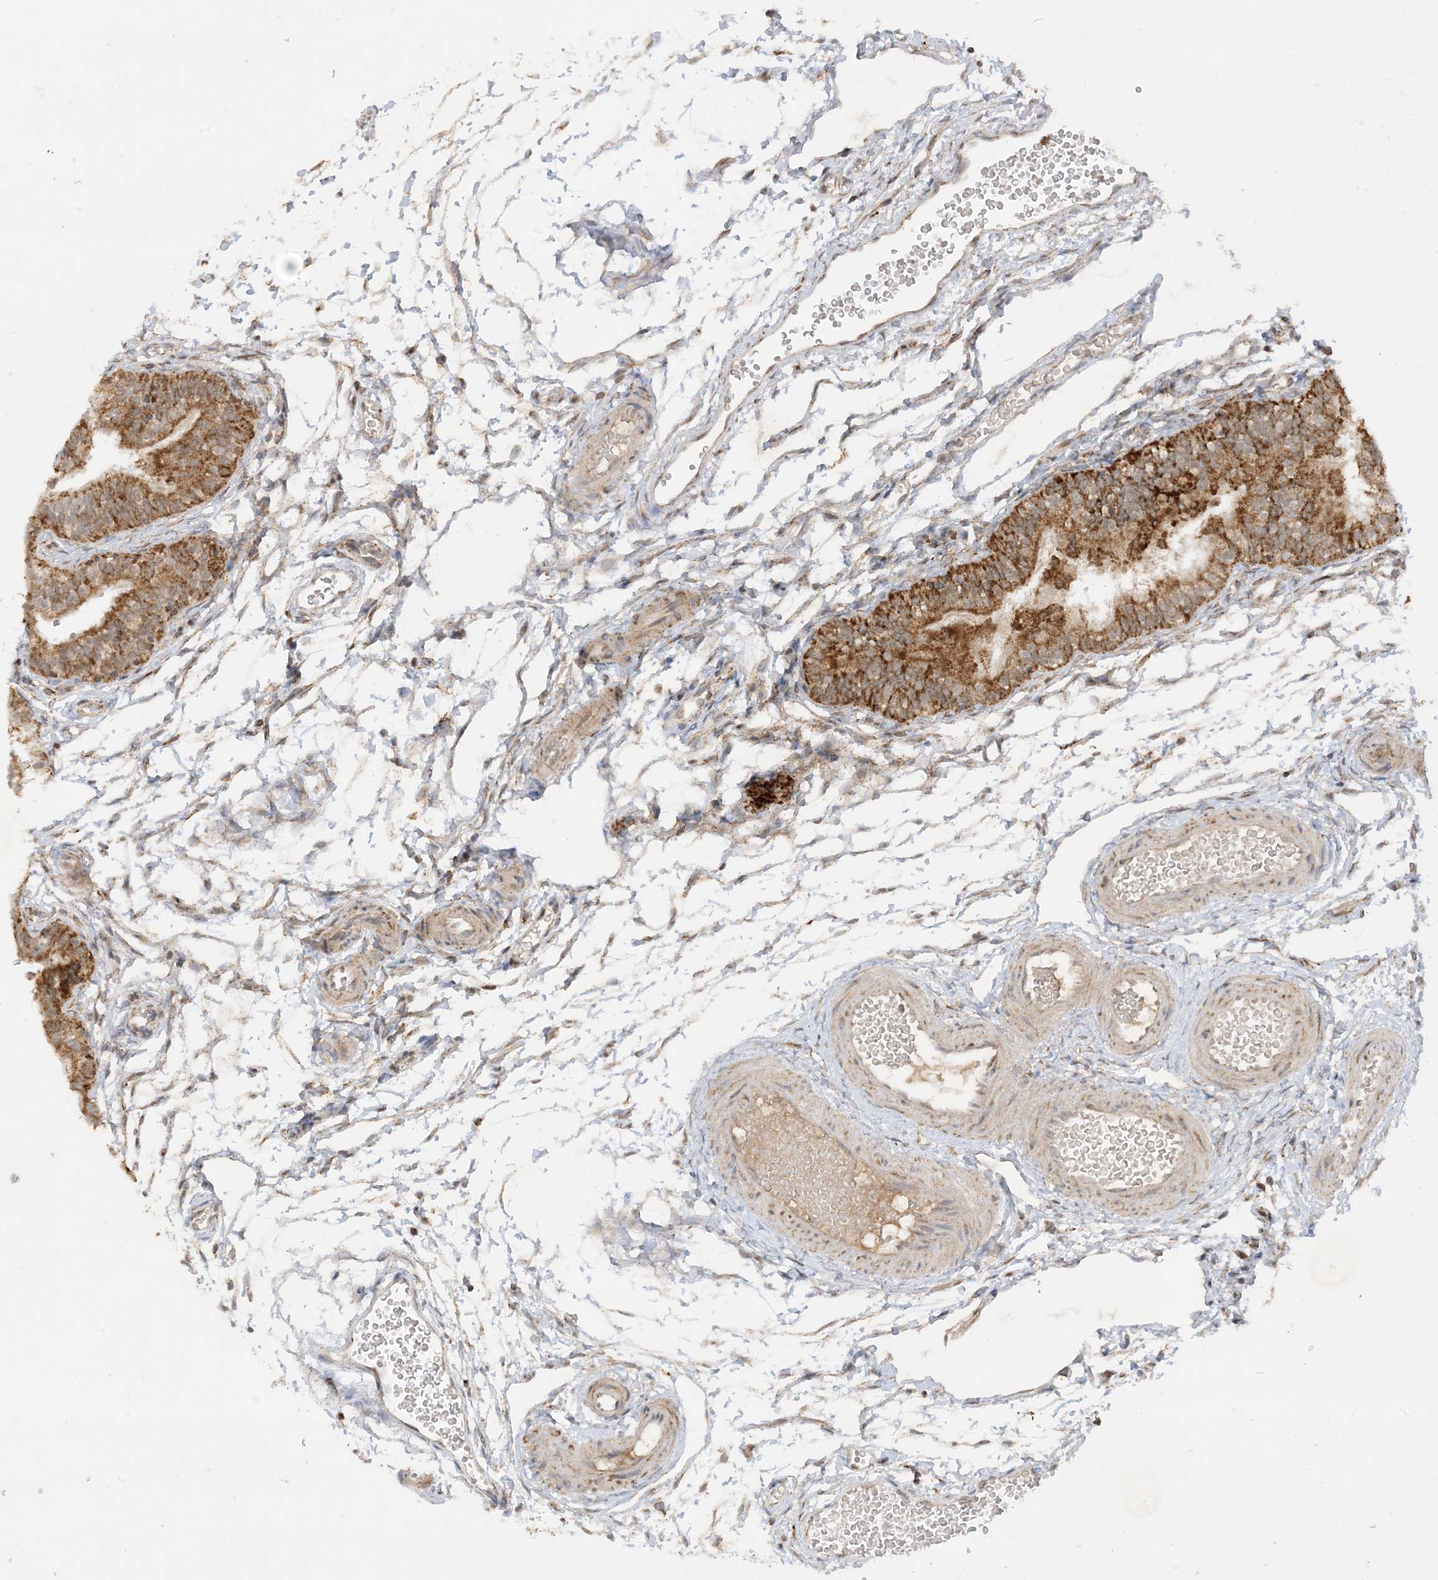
{"staining": {"intensity": "moderate", "quantity": ">75%", "location": "cytoplasmic/membranous"}, "tissue": "fallopian tube", "cell_type": "Glandular cells", "image_type": "normal", "snomed": [{"axis": "morphology", "description": "Normal tissue, NOS"}, {"axis": "topography", "description": "Fallopian tube"}], "caption": "IHC (DAB (3,3'-diaminobenzidine)) staining of benign fallopian tube displays moderate cytoplasmic/membranous protein positivity in approximately >75% of glandular cells. Nuclei are stained in blue.", "gene": "NDUFAF3", "patient": {"sex": "female", "age": 35}}